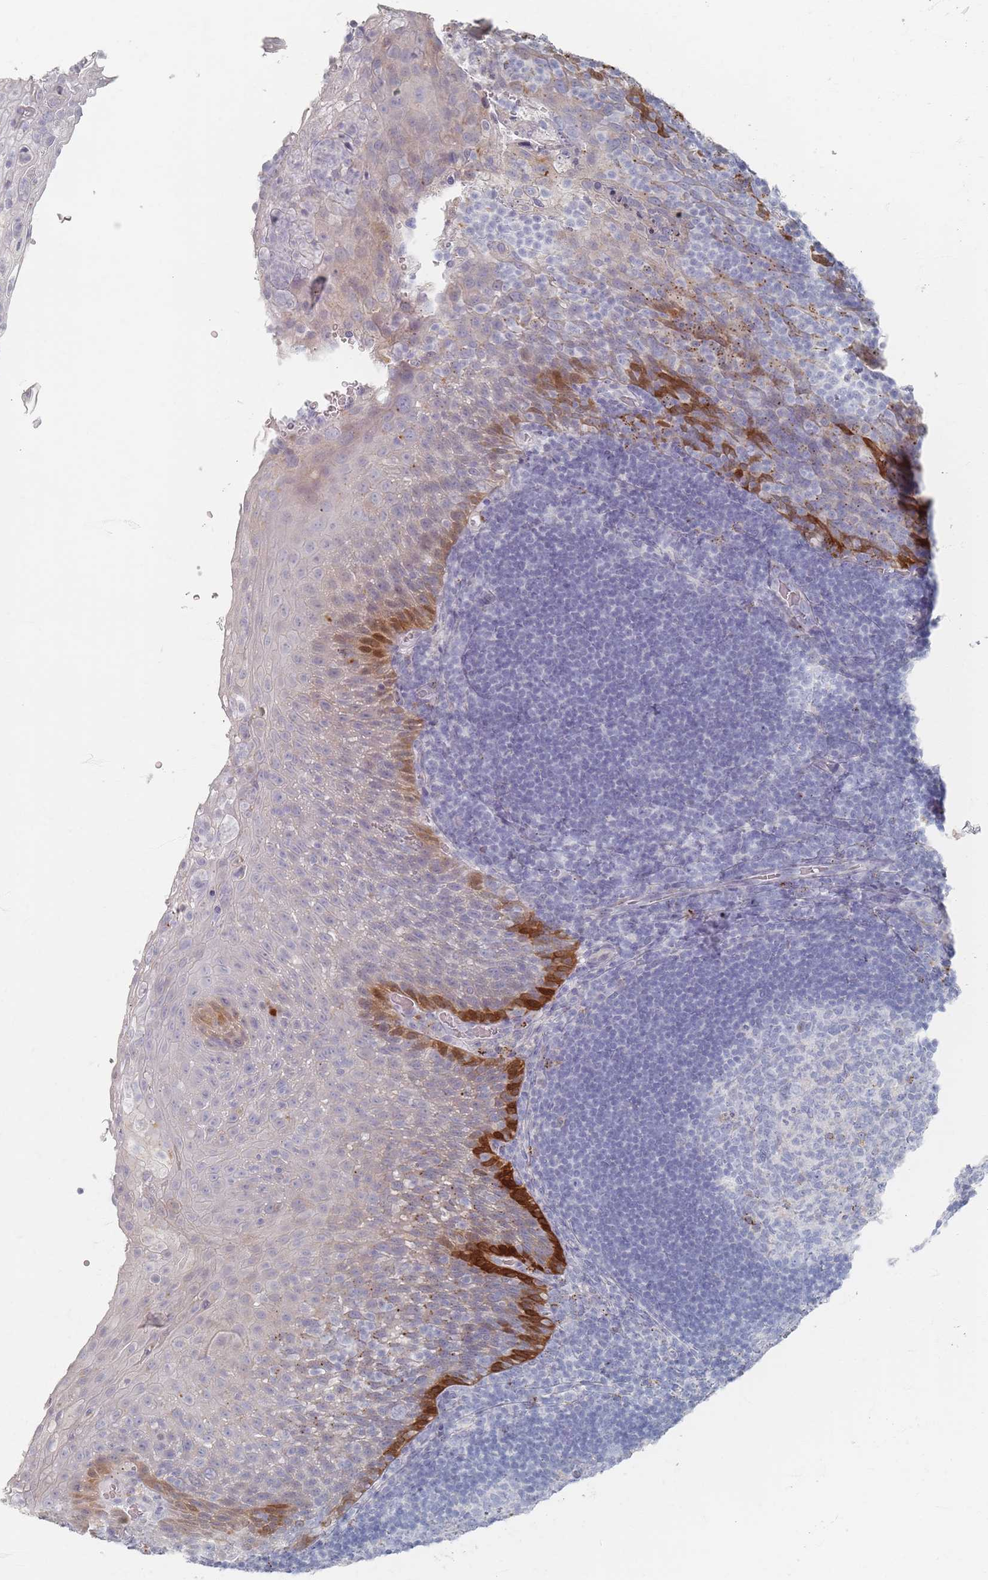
{"staining": {"intensity": "negative", "quantity": "none", "location": "none"}, "tissue": "tonsil", "cell_type": "Germinal center cells", "image_type": "normal", "snomed": [{"axis": "morphology", "description": "Normal tissue, NOS"}, {"axis": "topography", "description": "Tonsil"}], "caption": "Immunohistochemistry (IHC) photomicrograph of unremarkable human tonsil stained for a protein (brown), which exhibits no staining in germinal center cells. (Stains: DAB immunohistochemistry with hematoxylin counter stain, Microscopy: brightfield microscopy at high magnification).", "gene": "ENSG00000251357", "patient": {"sex": "male", "age": 17}}